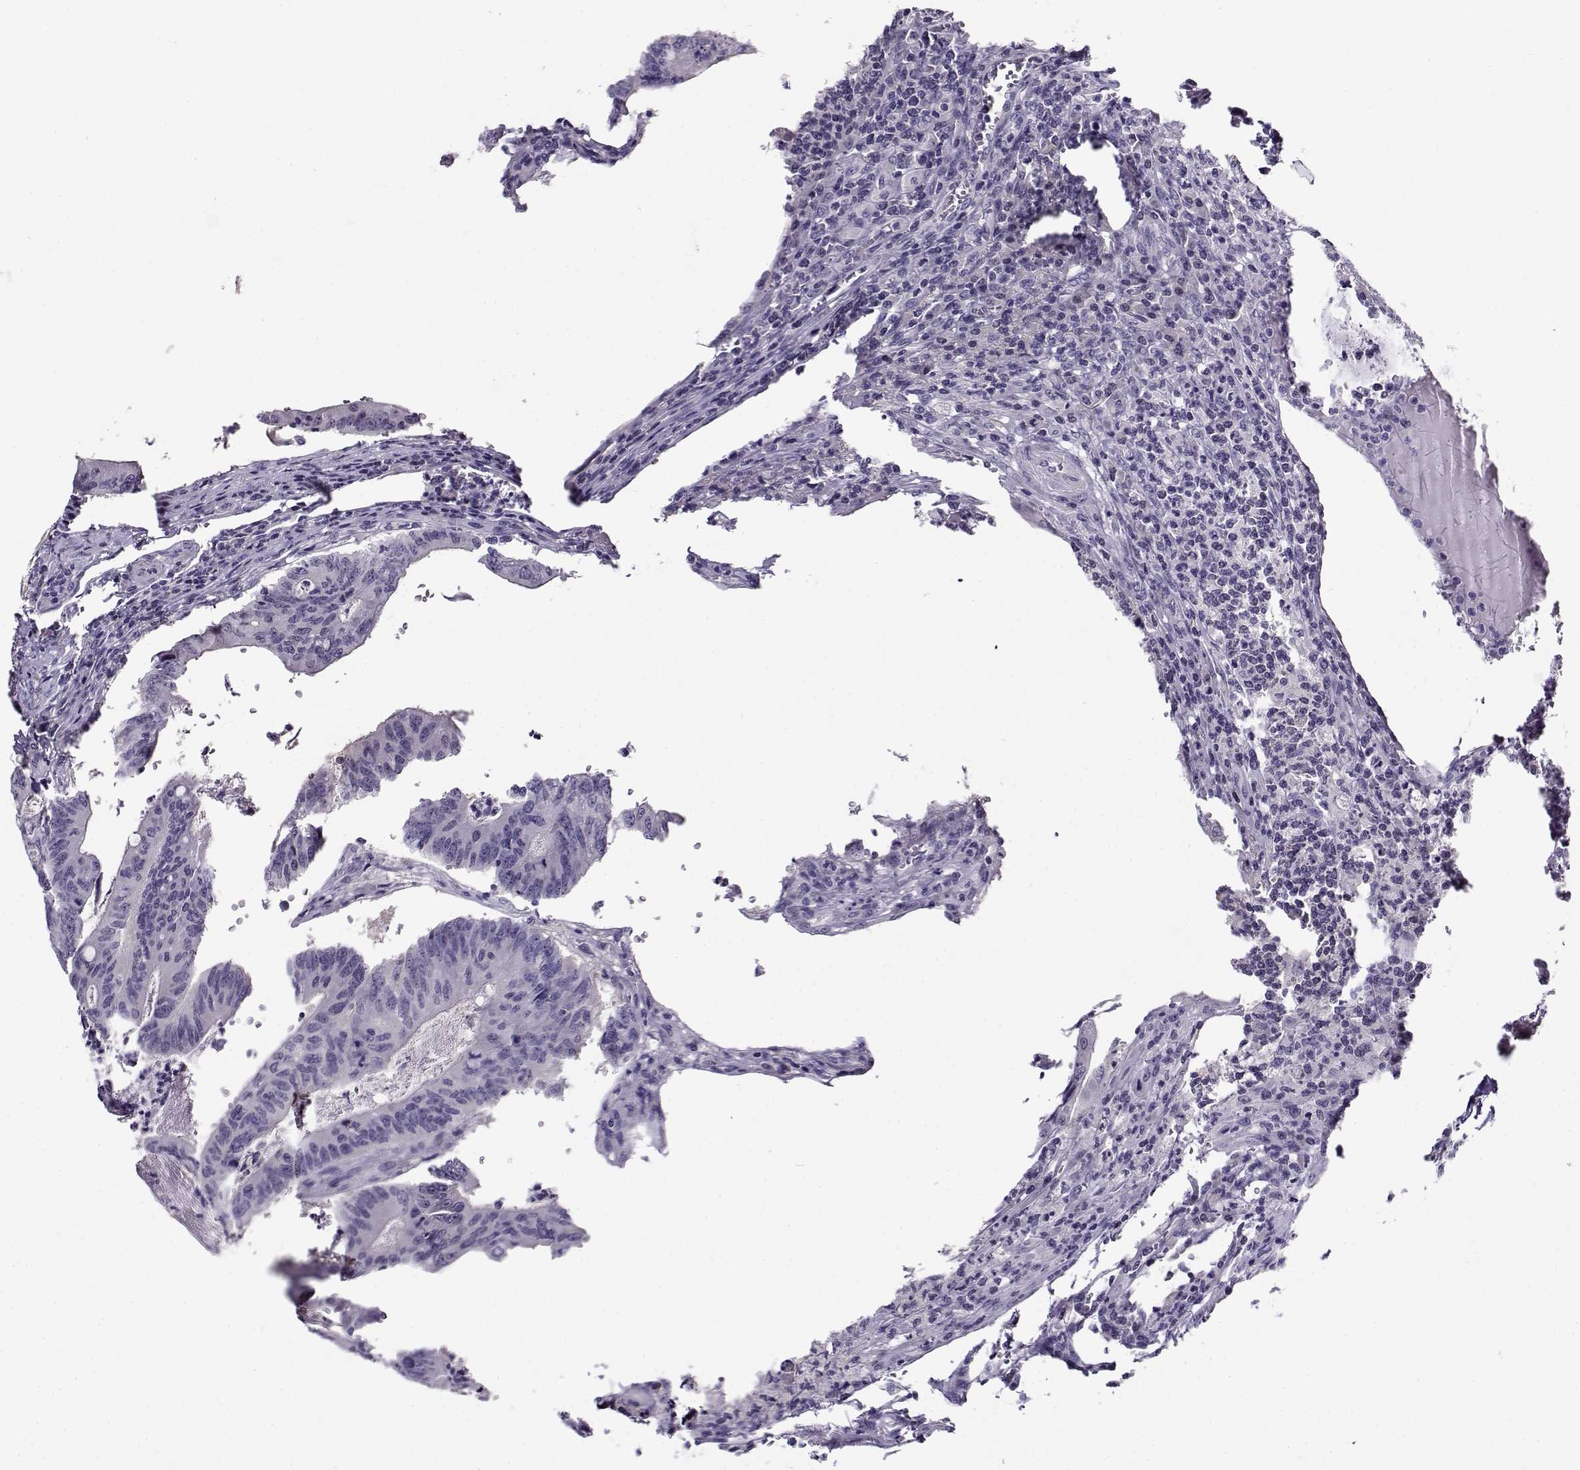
{"staining": {"intensity": "negative", "quantity": "none", "location": "none"}, "tissue": "colorectal cancer", "cell_type": "Tumor cells", "image_type": "cancer", "snomed": [{"axis": "morphology", "description": "Adenocarcinoma, NOS"}, {"axis": "topography", "description": "Colon"}], "caption": "Adenocarcinoma (colorectal) was stained to show a protein in brown. There is no significant positivity in tumor cells. (DAB immunohistochemistry with hematoxylin counter stain).", "gene": "FEZF1", "patient": {"sex": "female", "age": 70}}